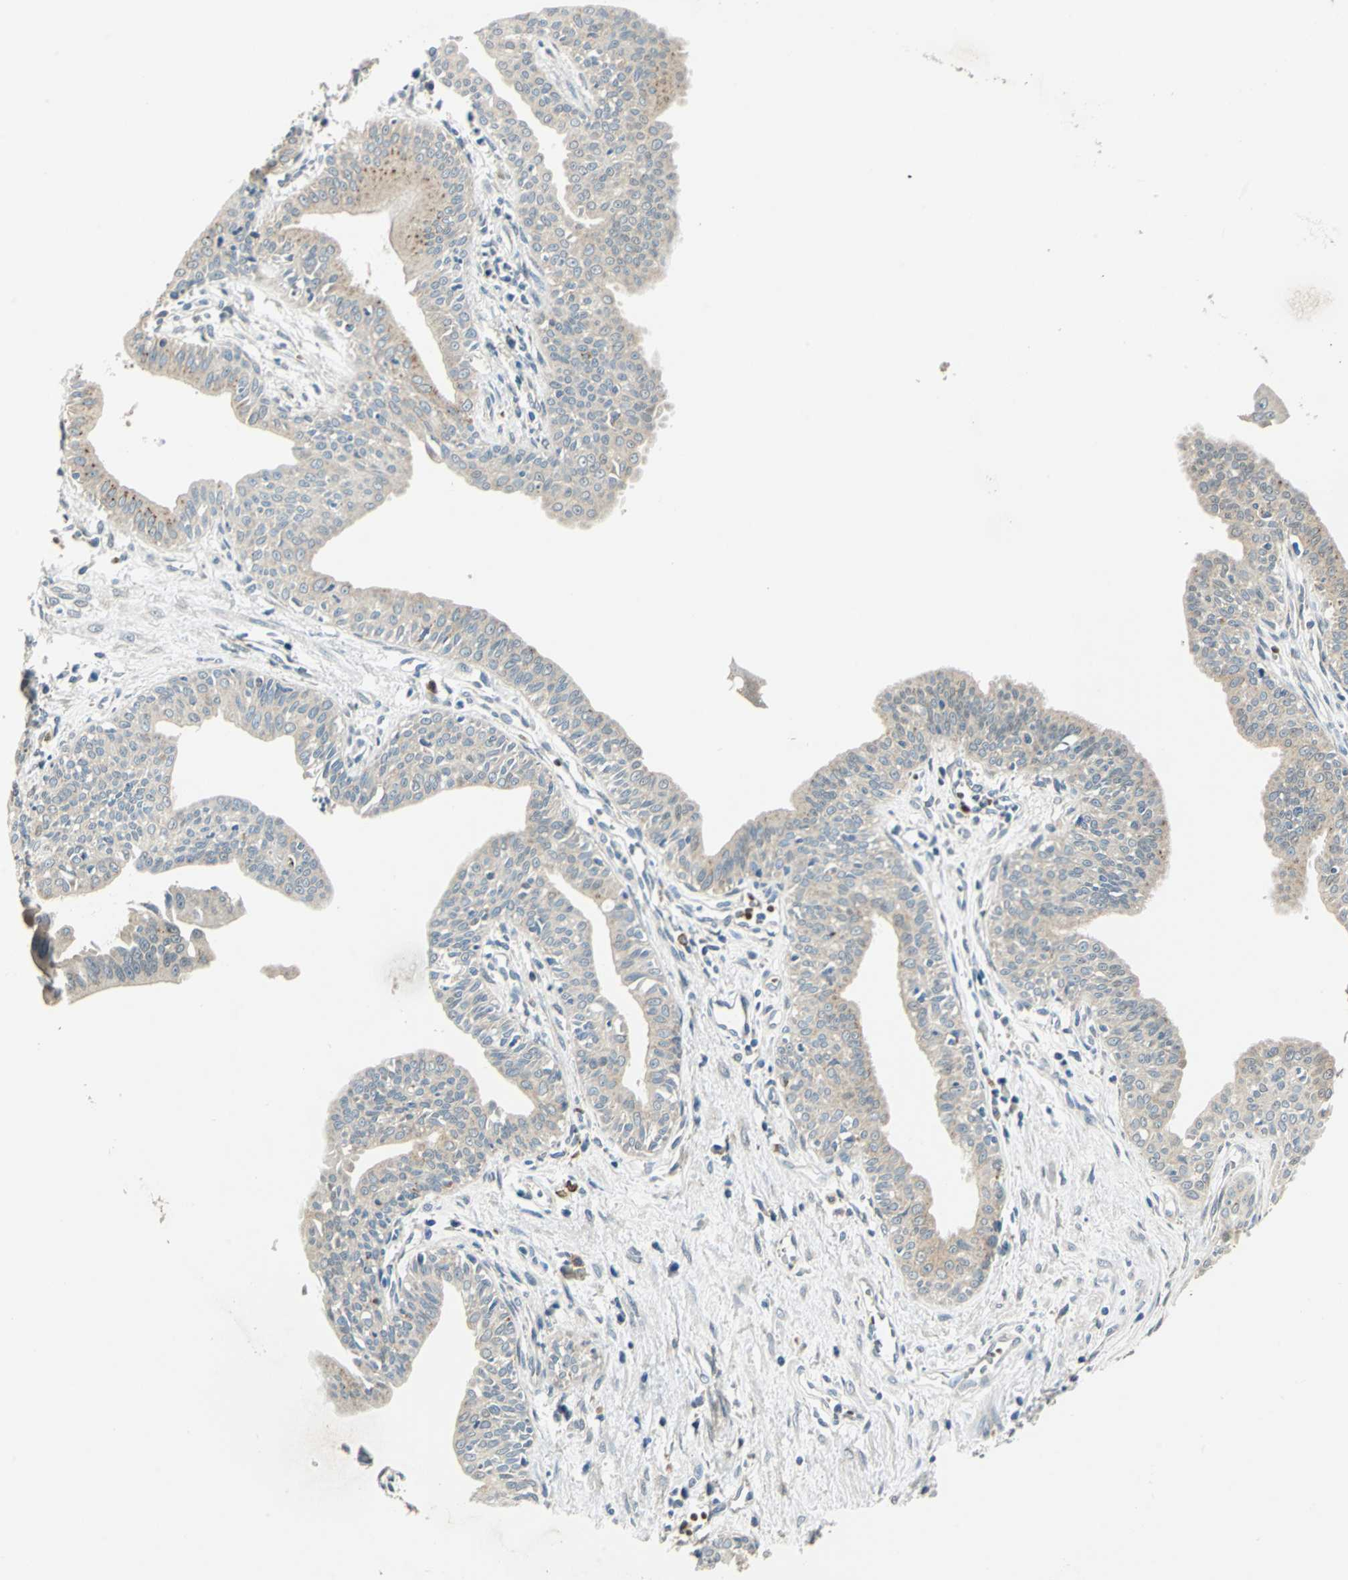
{"staining": {"intensity": "weak", "quantity": ">75%", "location": "cytoplasmic/membranous"}, "tissue": "pancreatic cancer", "cell_type": "Tumor cells", "image_type": "cancer", "snomed": [{"axis": "morphology", "description": "Normal tissue, NOS"}, {"axis": "topography", "description": "Lymph node"}], "caption": "DAB (3,3'-diaminobenzidine) immunohistochemical staining of pancreatic cancer reveals weak cytoplasmic/membranous protein positivity in about >75% of tumor cells.", "gene": "NIT1", "patient": {"sex": "male", "age": 50}}